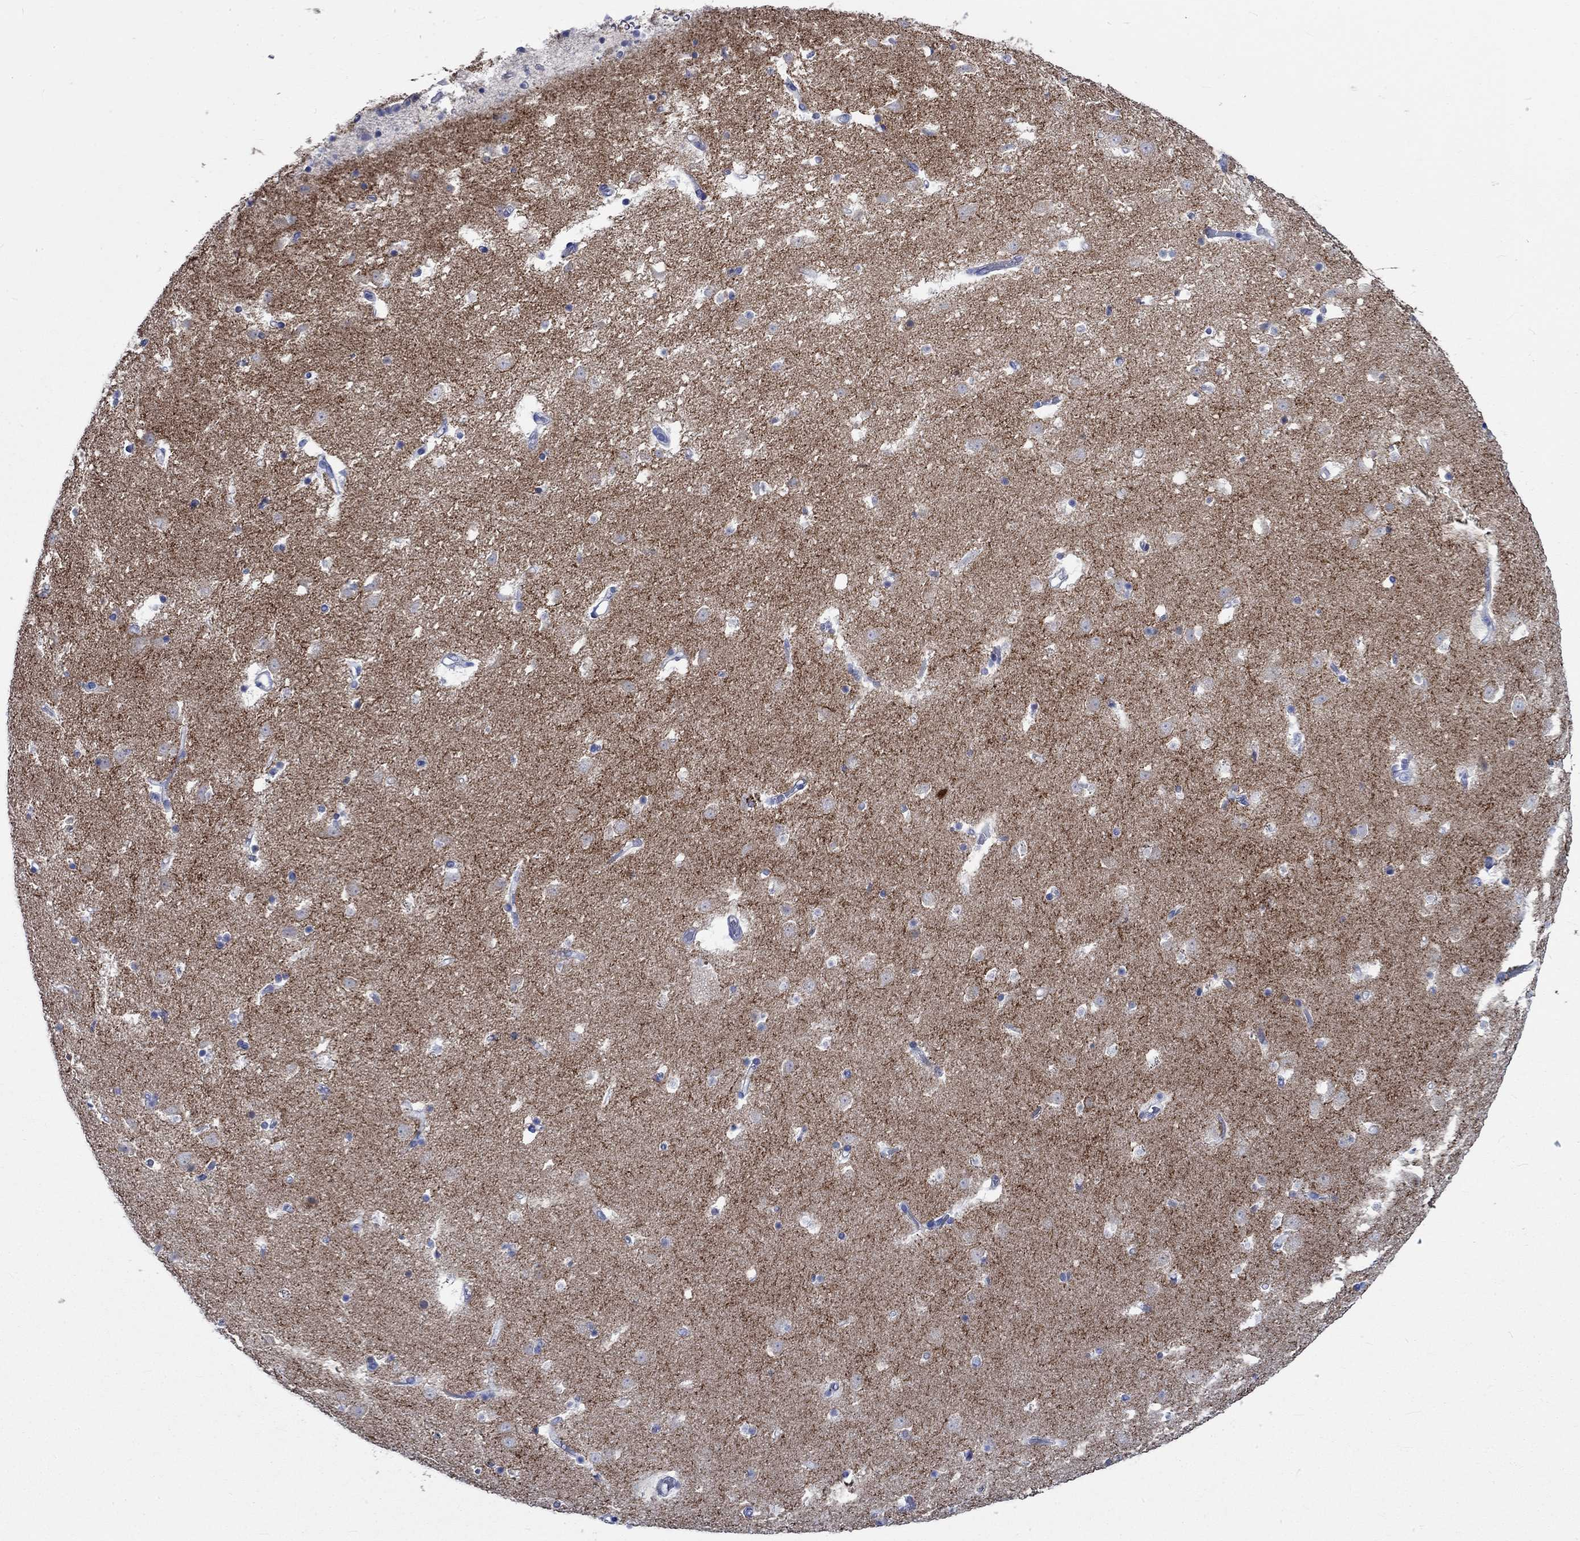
{"staining": {"intensity": "negative", "quantity": "none", "location": "none"}, "tissue": "caudate", "cell_type": "Glial cells", "image_type": "normal", "snomed": [{"axis": "morphology", "description": "Normal tissue, NOS"}, {"axis": "topography", "description": "Lateral ventricle wall"}], "caption": "The IHC micrograph has no significant staining in glial cells of caudate.", "gene": "PTPRN2", "patient": {"sex": "female", "age": 42}}